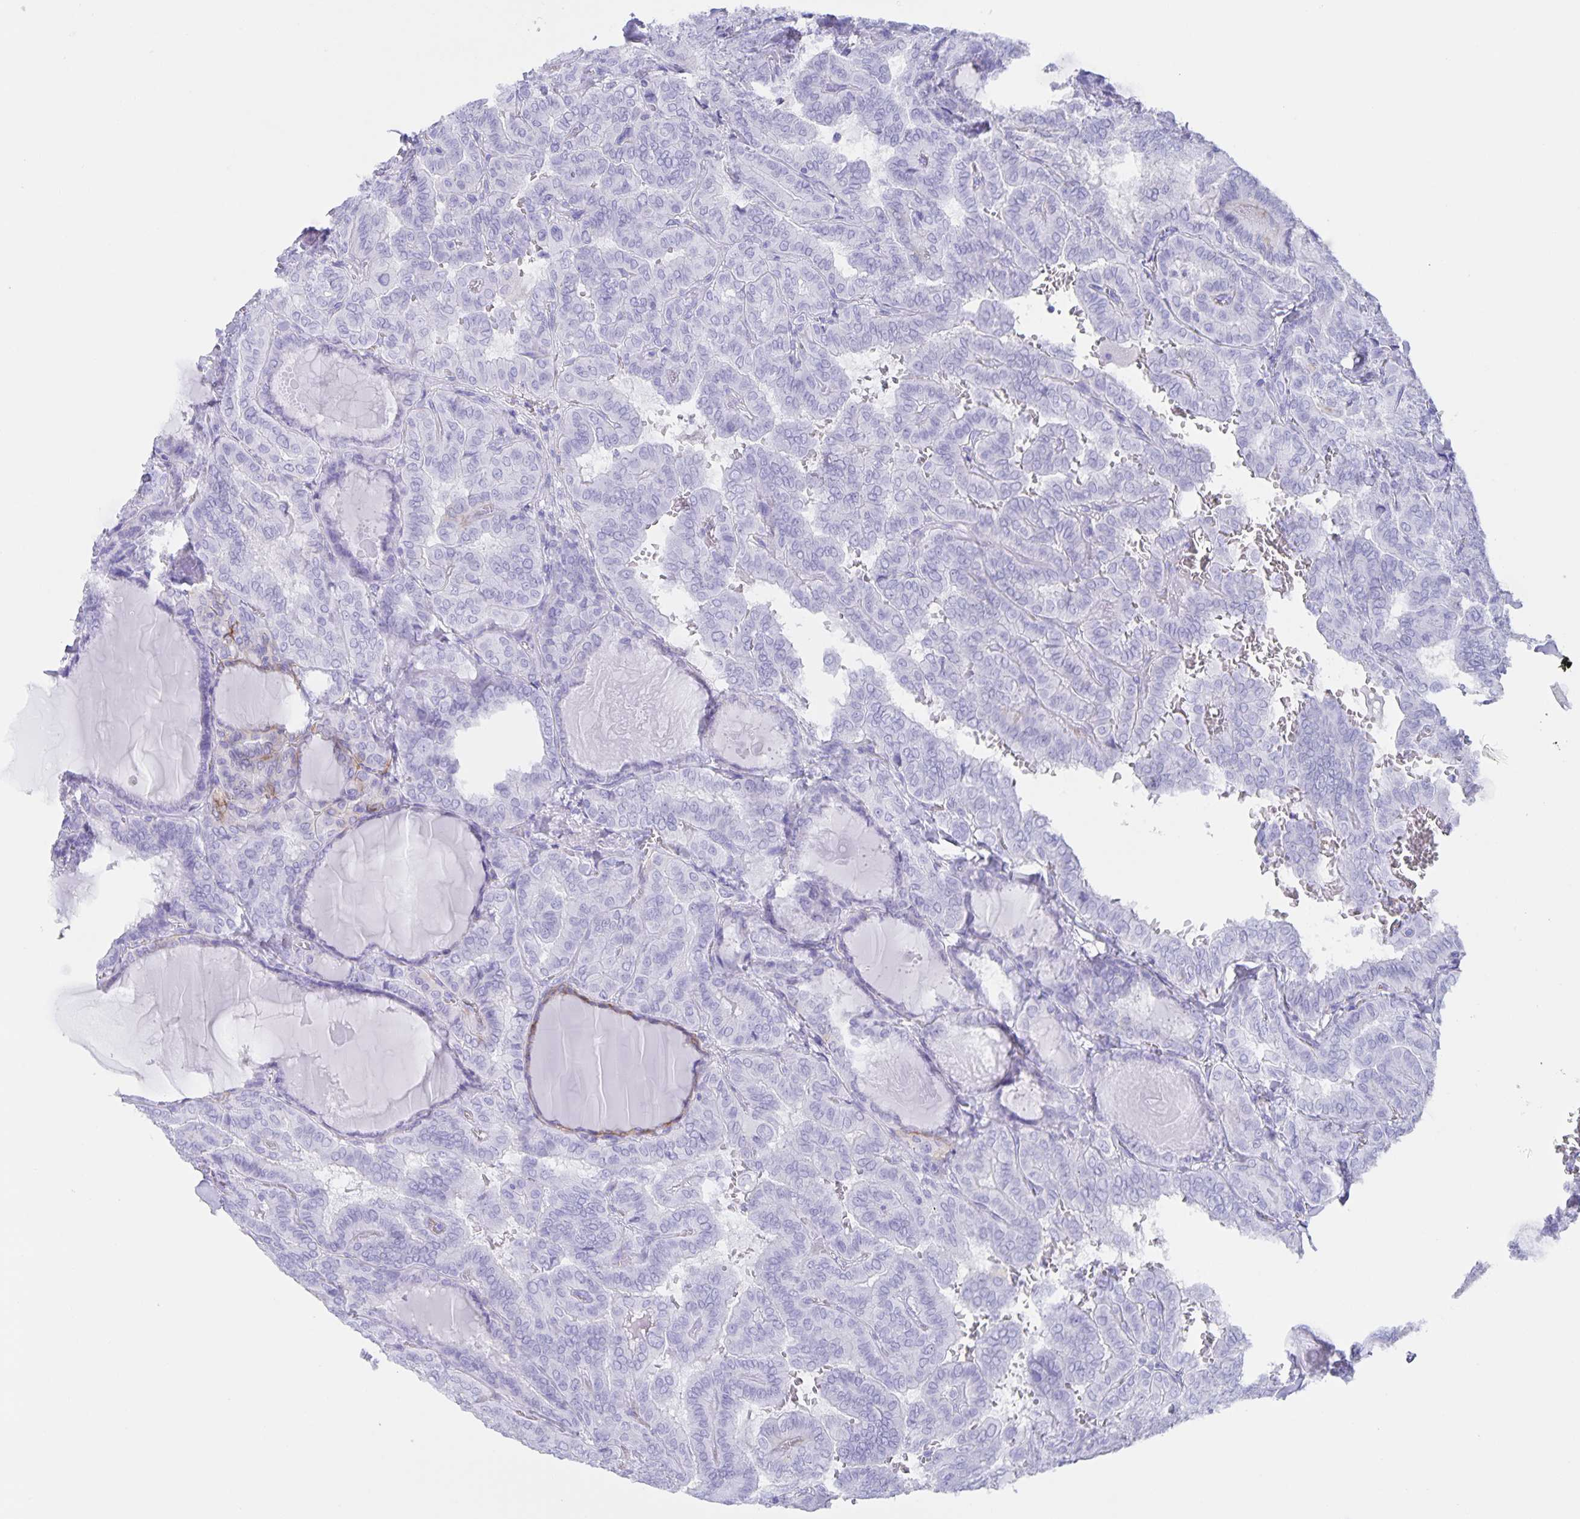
{"staining": {"intensity": "negative", "quantity": "none", "location": "none"}, "tissue": "thyroid cancer", "cell_type": "Tumor cells", "image_type": "cancer", "snomed": [{"axis": "morphology", "description": "Papillary adenocarcinoma, NOS"}, {"axis": "topography", "description": "Thyroid gland"}], "caption": "Human thyroid papillary adenocarcinoma stained for a protein using IHC displays no staining in tumor cells.", "gene": "AQP4", "patient": {"sex": "female", "age": 46}}